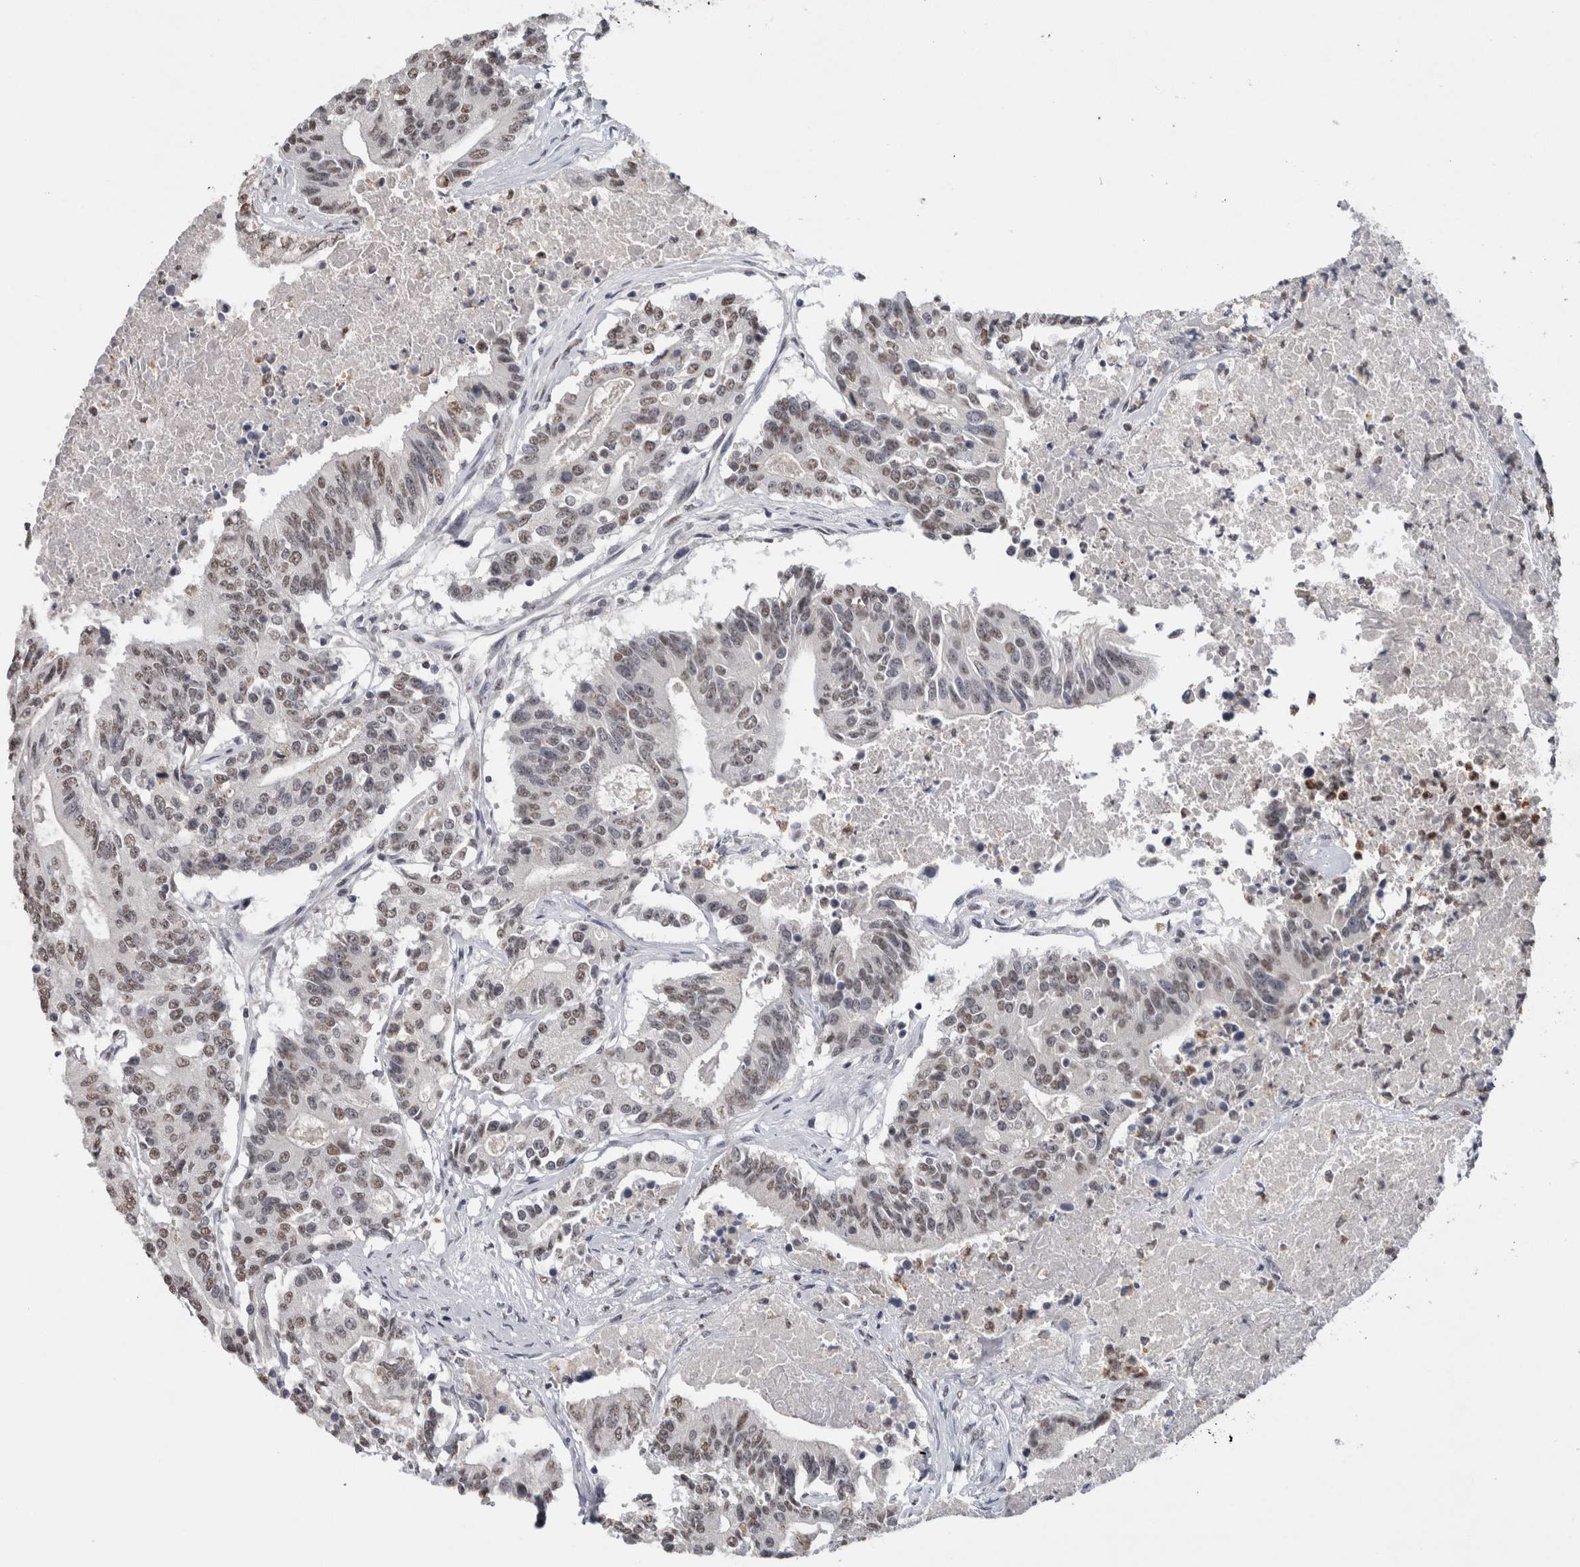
{"staining": {"intensity": "weak", "quantity": "25%-75%", "location": "nuclear"}, "tissue": "colorectal cancer", "cell_type": "Tumor cells", "image_type": "cancer", "snomed": [{"axis": "morphology", "description": "Adenocarcinoma, NOS"}, {"axis": "topography", "description": "Colon"}], "caption": "Colorectal adenocarcinoma was stained to show a protein in brown. There is low levels of weak nuclear staining in about 25%-75% of tumor cells.", "gene": "RPS6KA2", "patient": {"sex": "female", "age": 77}}